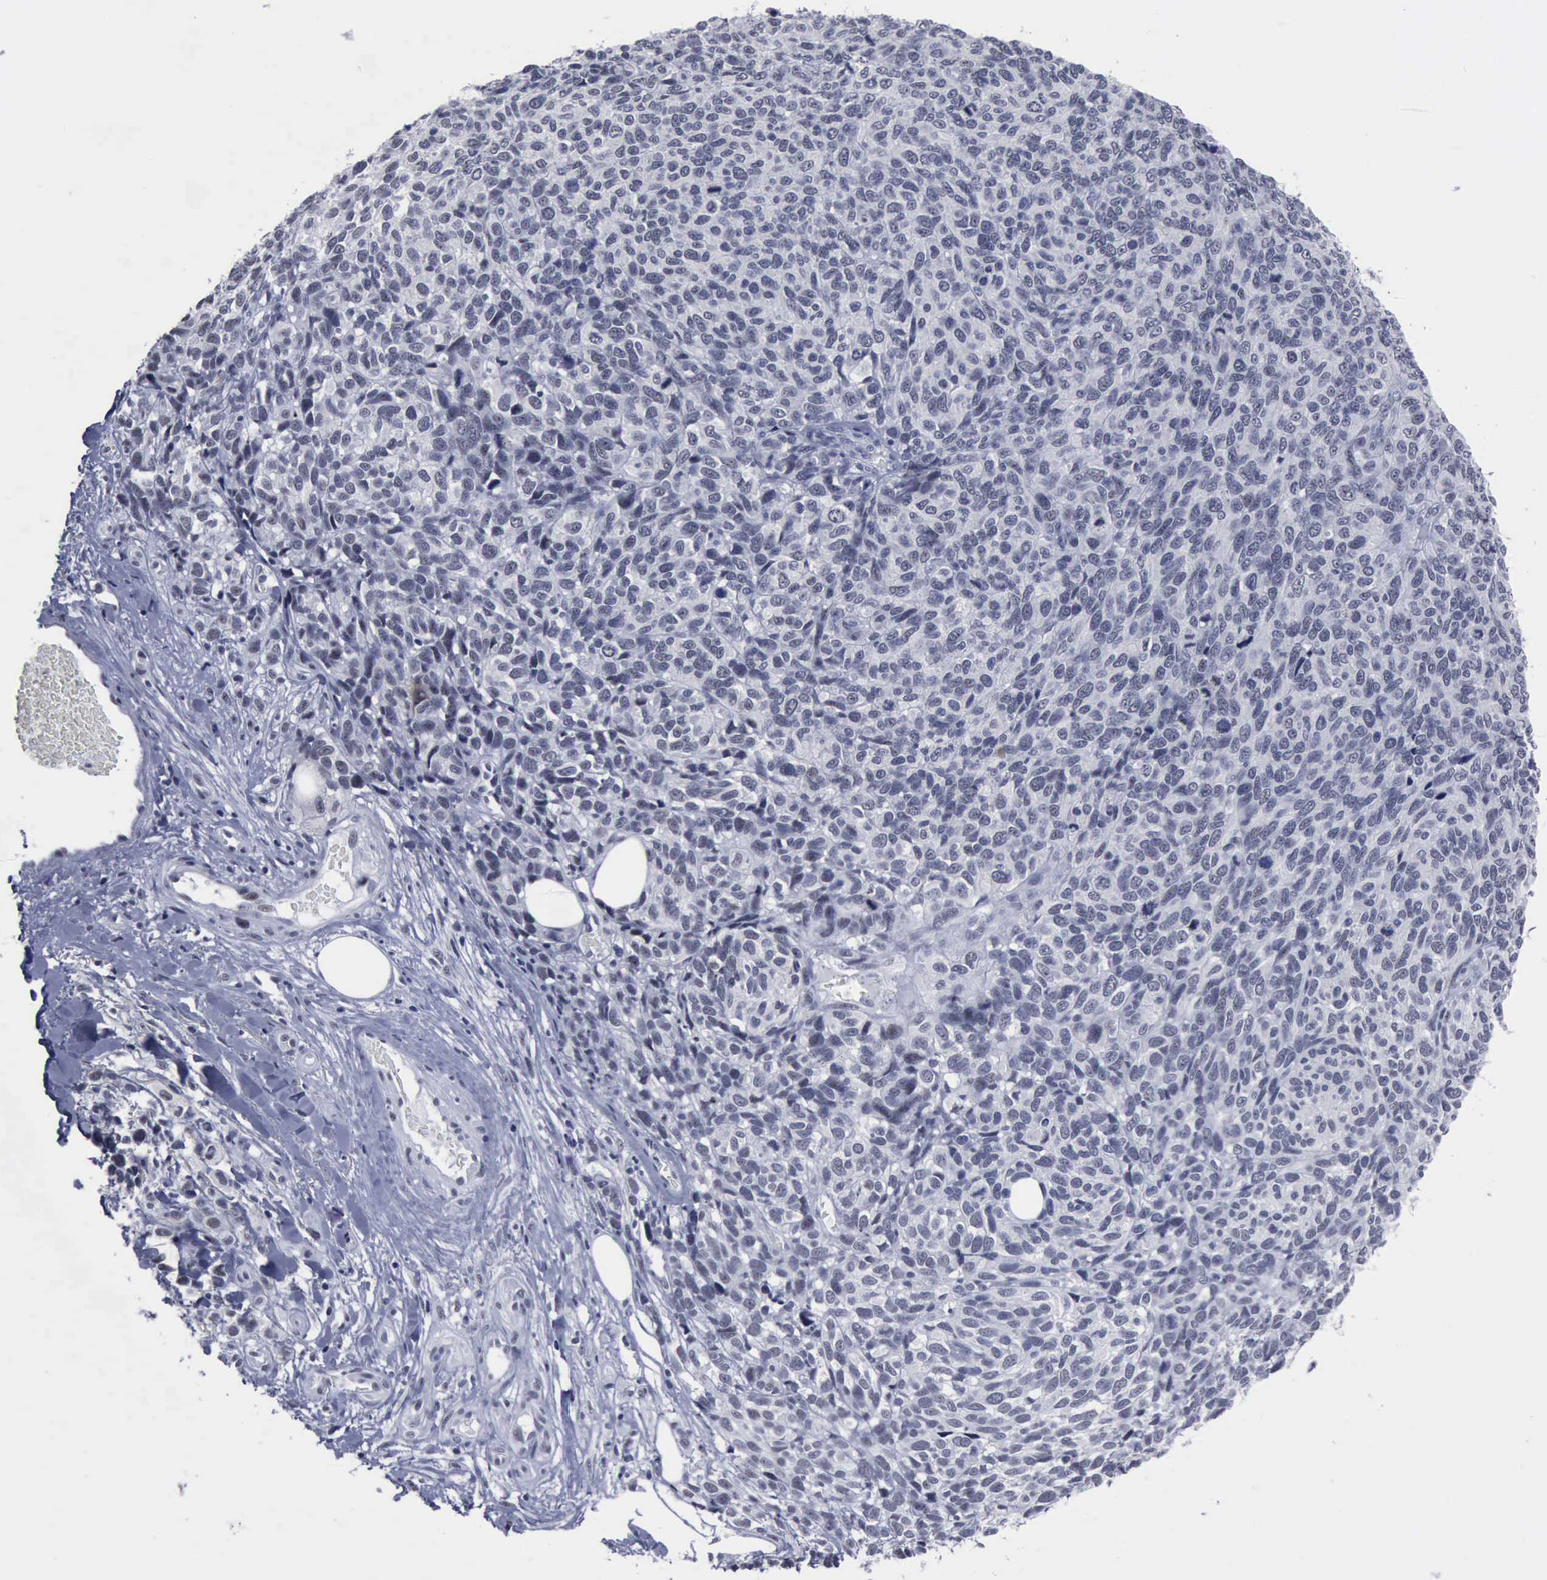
{"staining": {"intensity": "negative", "quantity": "none", "location": "none"}, "tissue": "melanoma", "cell_type": "Tumor cells", "image_type": "cancer", "snomed": [{"axis": "morphology", "description": "Malignant melanoma, NOS"}, {"axis": "topography", "description": "Skin"}], "caption": "Immunohistochemistry of malignant melanoma reveals no staining in tumor cells. (IHC, brightfield microscopy, high magnification).", "gene": "BRD1", "patient": {"sex": "female", "age": 85}}